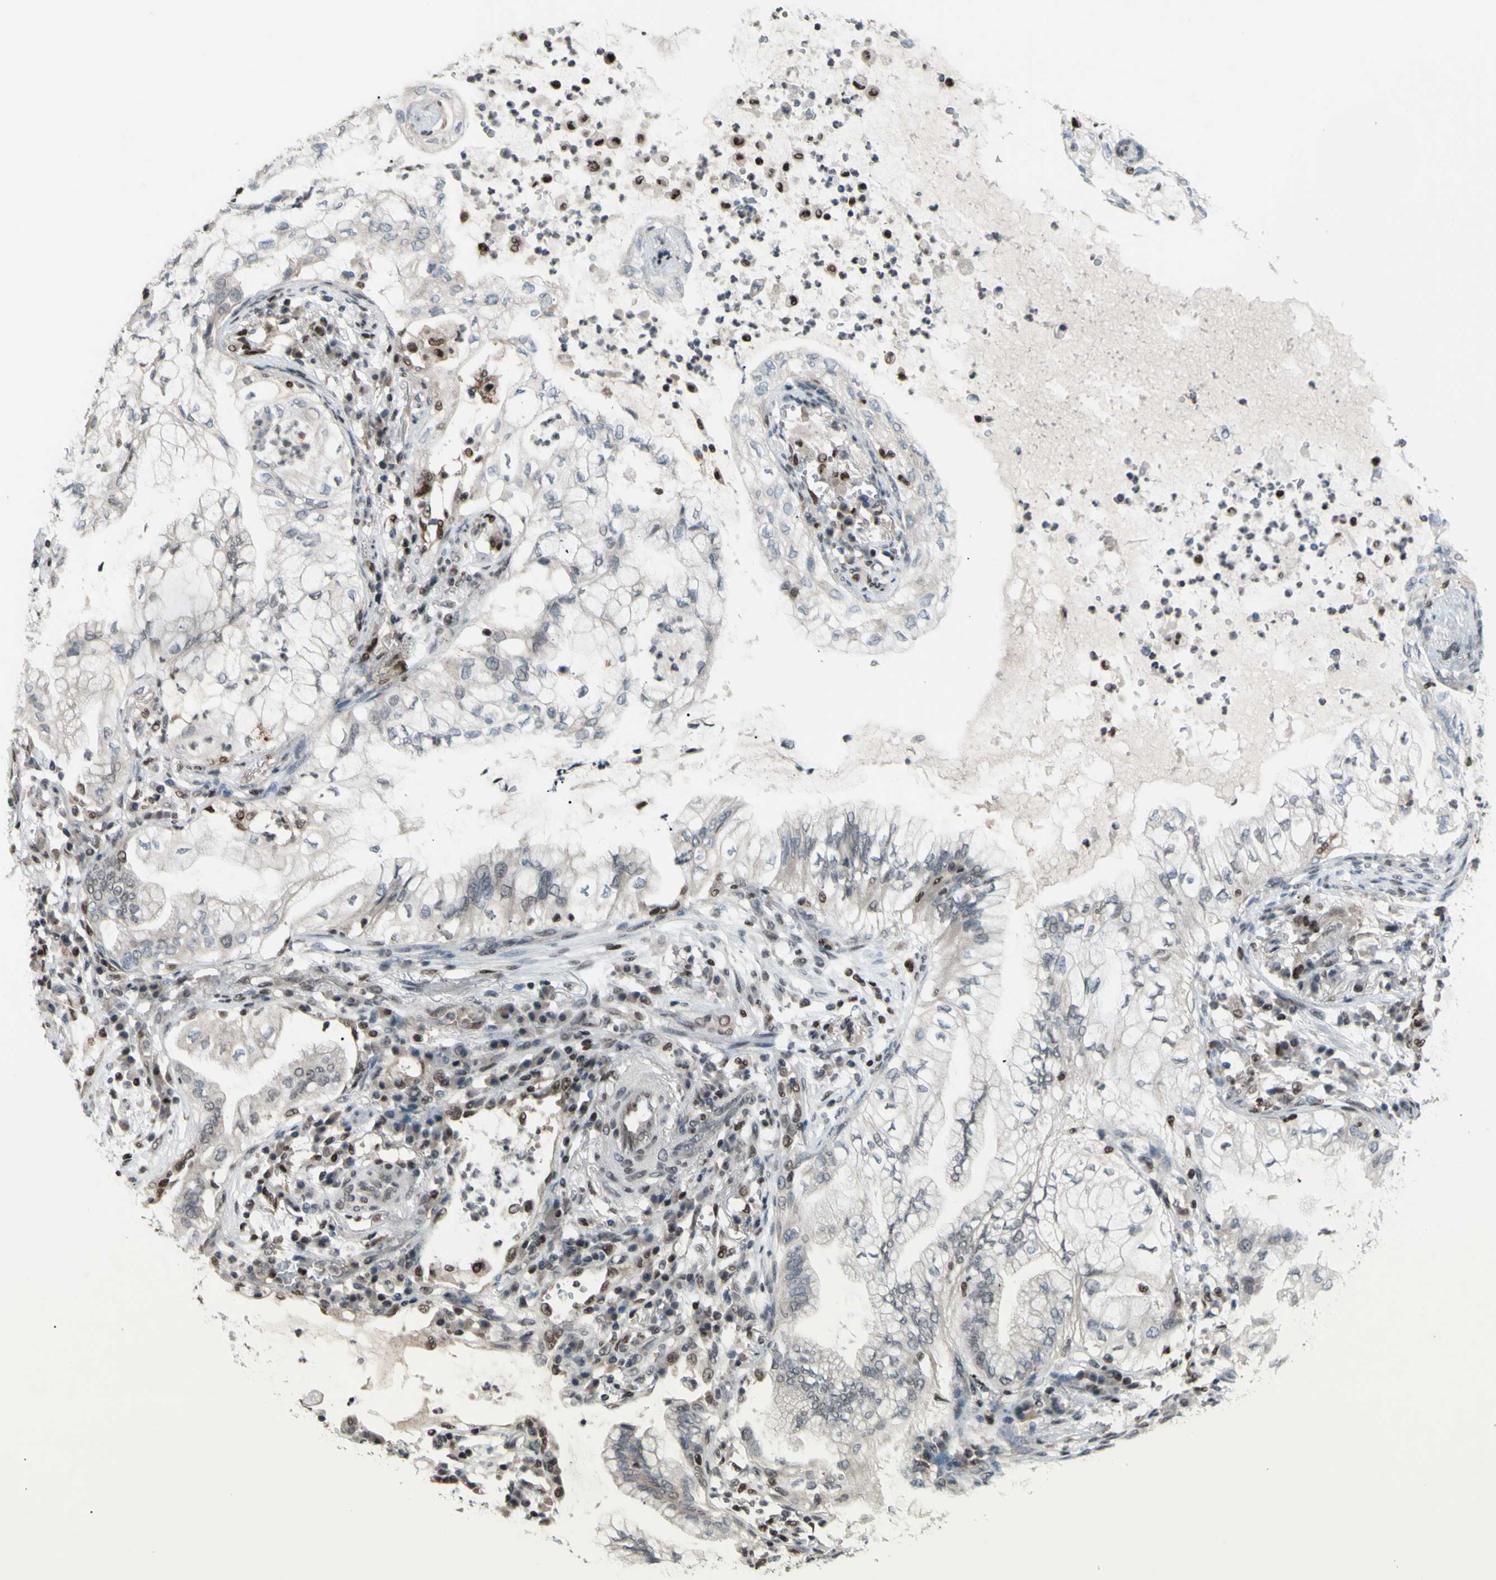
{"staining": {"intensity": "negative", "quantity": "none", "location": "none"}, "tissue": "lung cancer", "cell_type": "Tumor cells", "image_type": "cancer", "snomed": [{"axis": "morphology", "description": "Adenocarcinoma, NOS"}, {"axis": "topography", "description": "Lung"}], "caption": "Immunohistochemistry of human adenocarcinoma (lung) shows no positivity in tumor cells.", "gene": "FKBP5", "patient": {"sex": "female", "age": 70}}